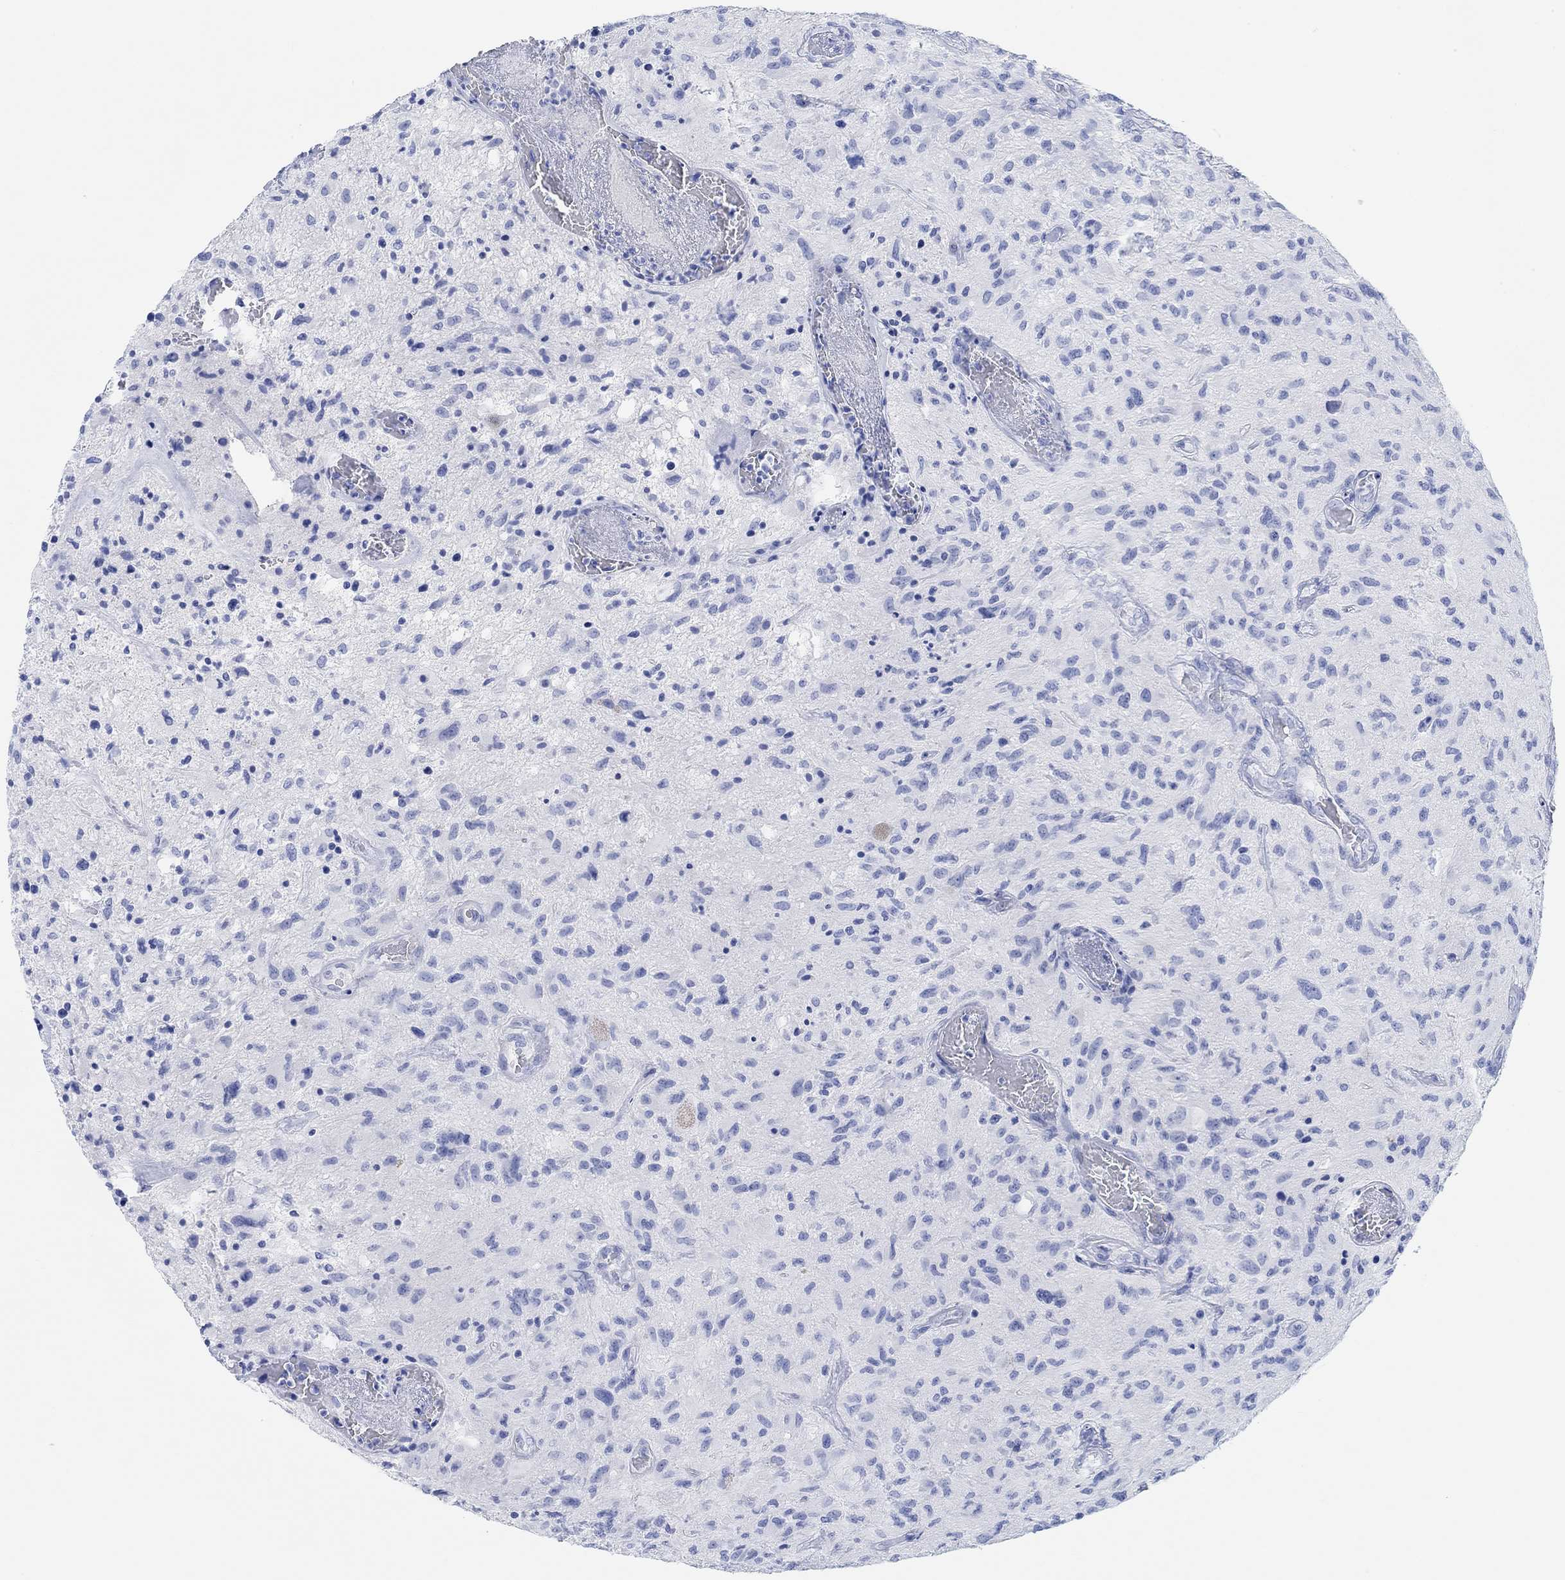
{"staining": {"intensity": "negative", "quantity": "none", "location": "none"}, "tissue": "glioma", "cell_type": "Tumor cells", "image_type": "cancer", "snomed": [{"axis": "morphology", "description": "Glioma, malignant, NOS"}, {"axis": "morphology", "description": "Glioma, malignant, High grade"}, {"axis": "topography", "description": "Brain"}], "caption": "IHC image of human glioma stained for a protein (brown), which demonstrates no staining in tumor cells.", "gene": "ANKRD33", "patient": {"sex": "female", "age": 71}}